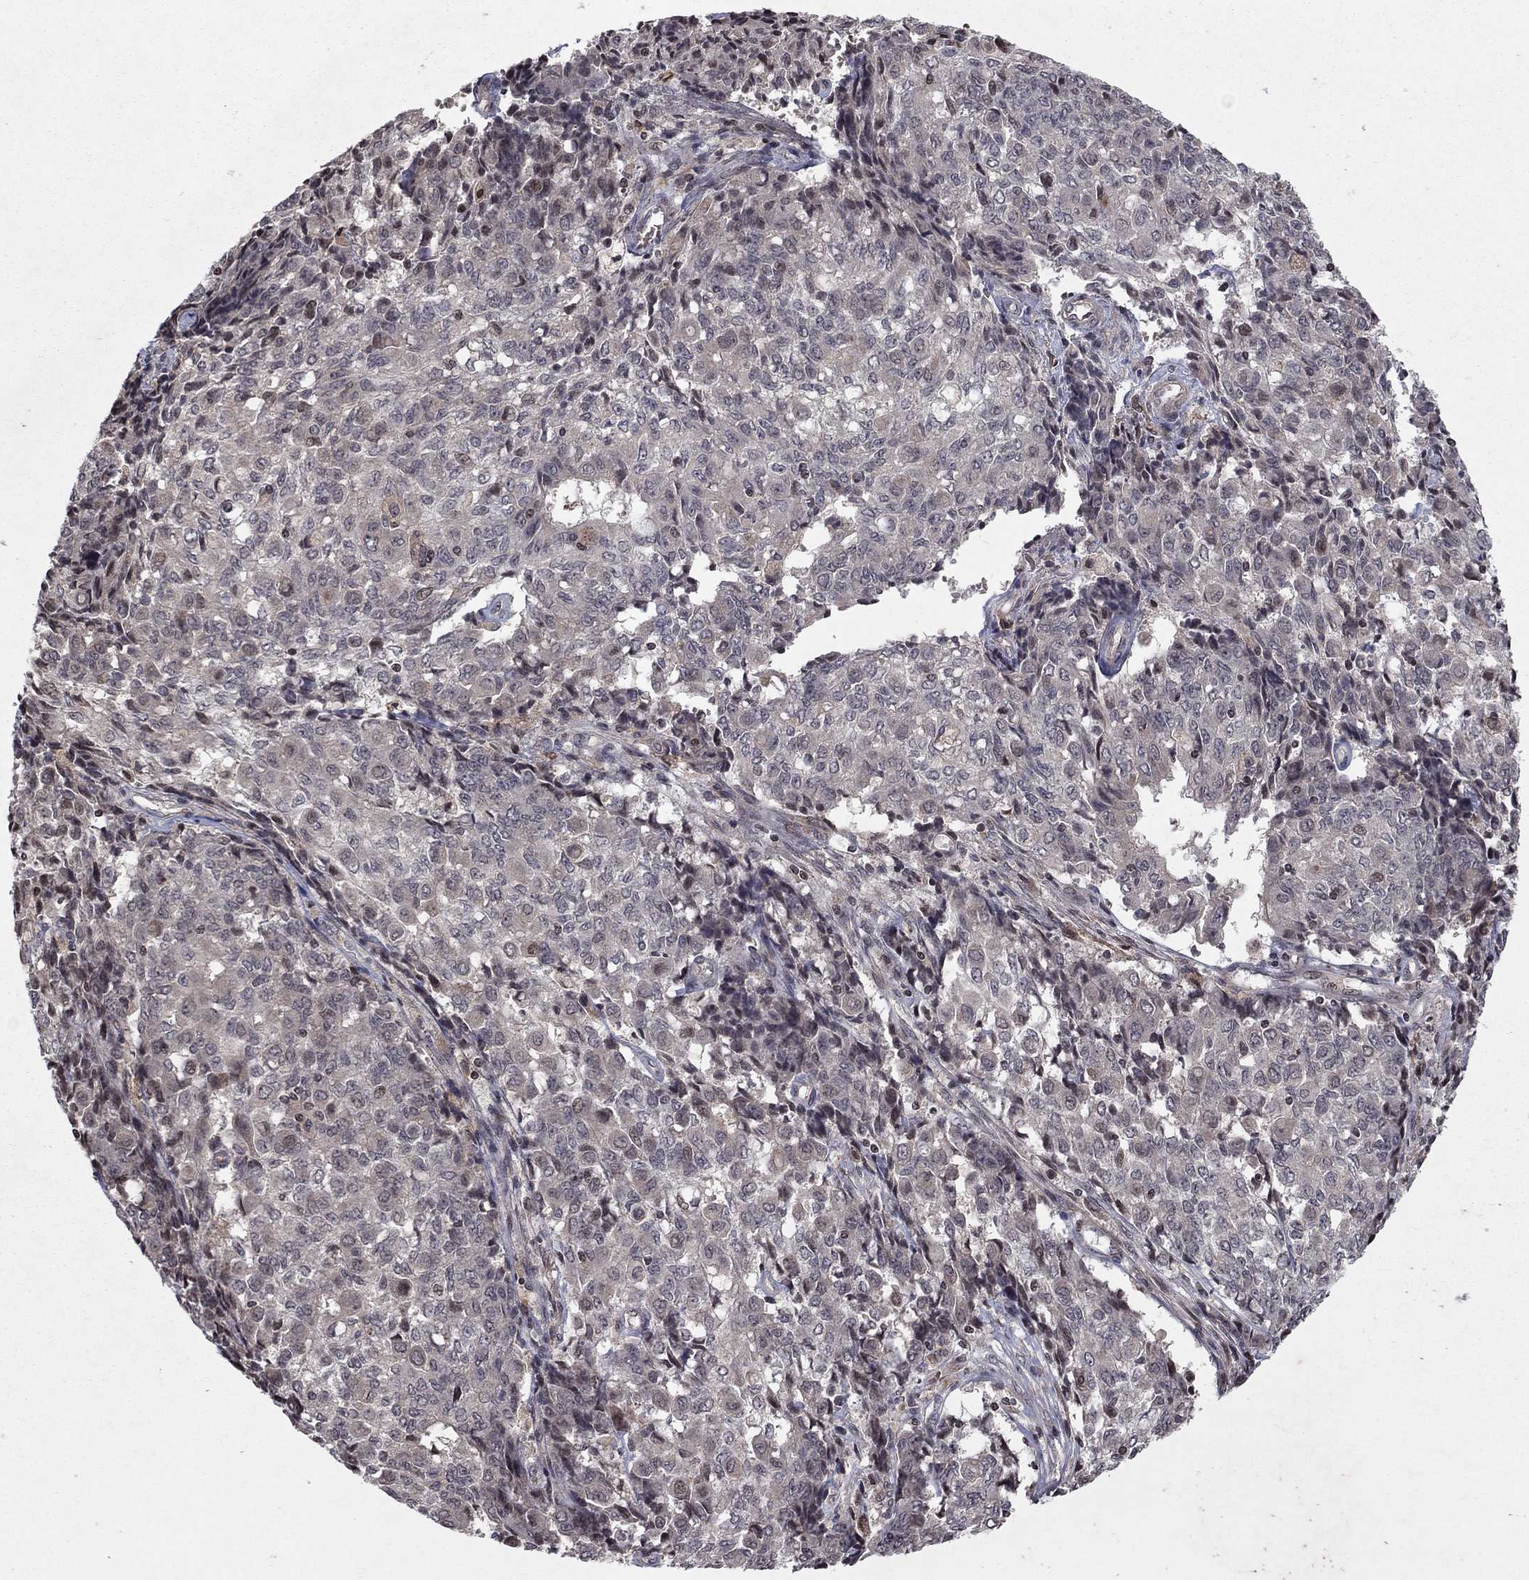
{"staining": {"intensity": "negative", "quantity": "none", "location": "none"}, "tissue": "ovarian cancer", "cell_type": "Tumor cells", "image_type": "cancer", "snomed": [{"axis": "morphology", "description": "Carcinoma, endometroid"}, {"axis": "topography", "description": "Ovary"}], "caption": "Immunohistochemistry of human ovarian cancer reveals no expression in tumor cells.", "gene": "SORBS1", "patient": {"sex": "female", "age": 42}}